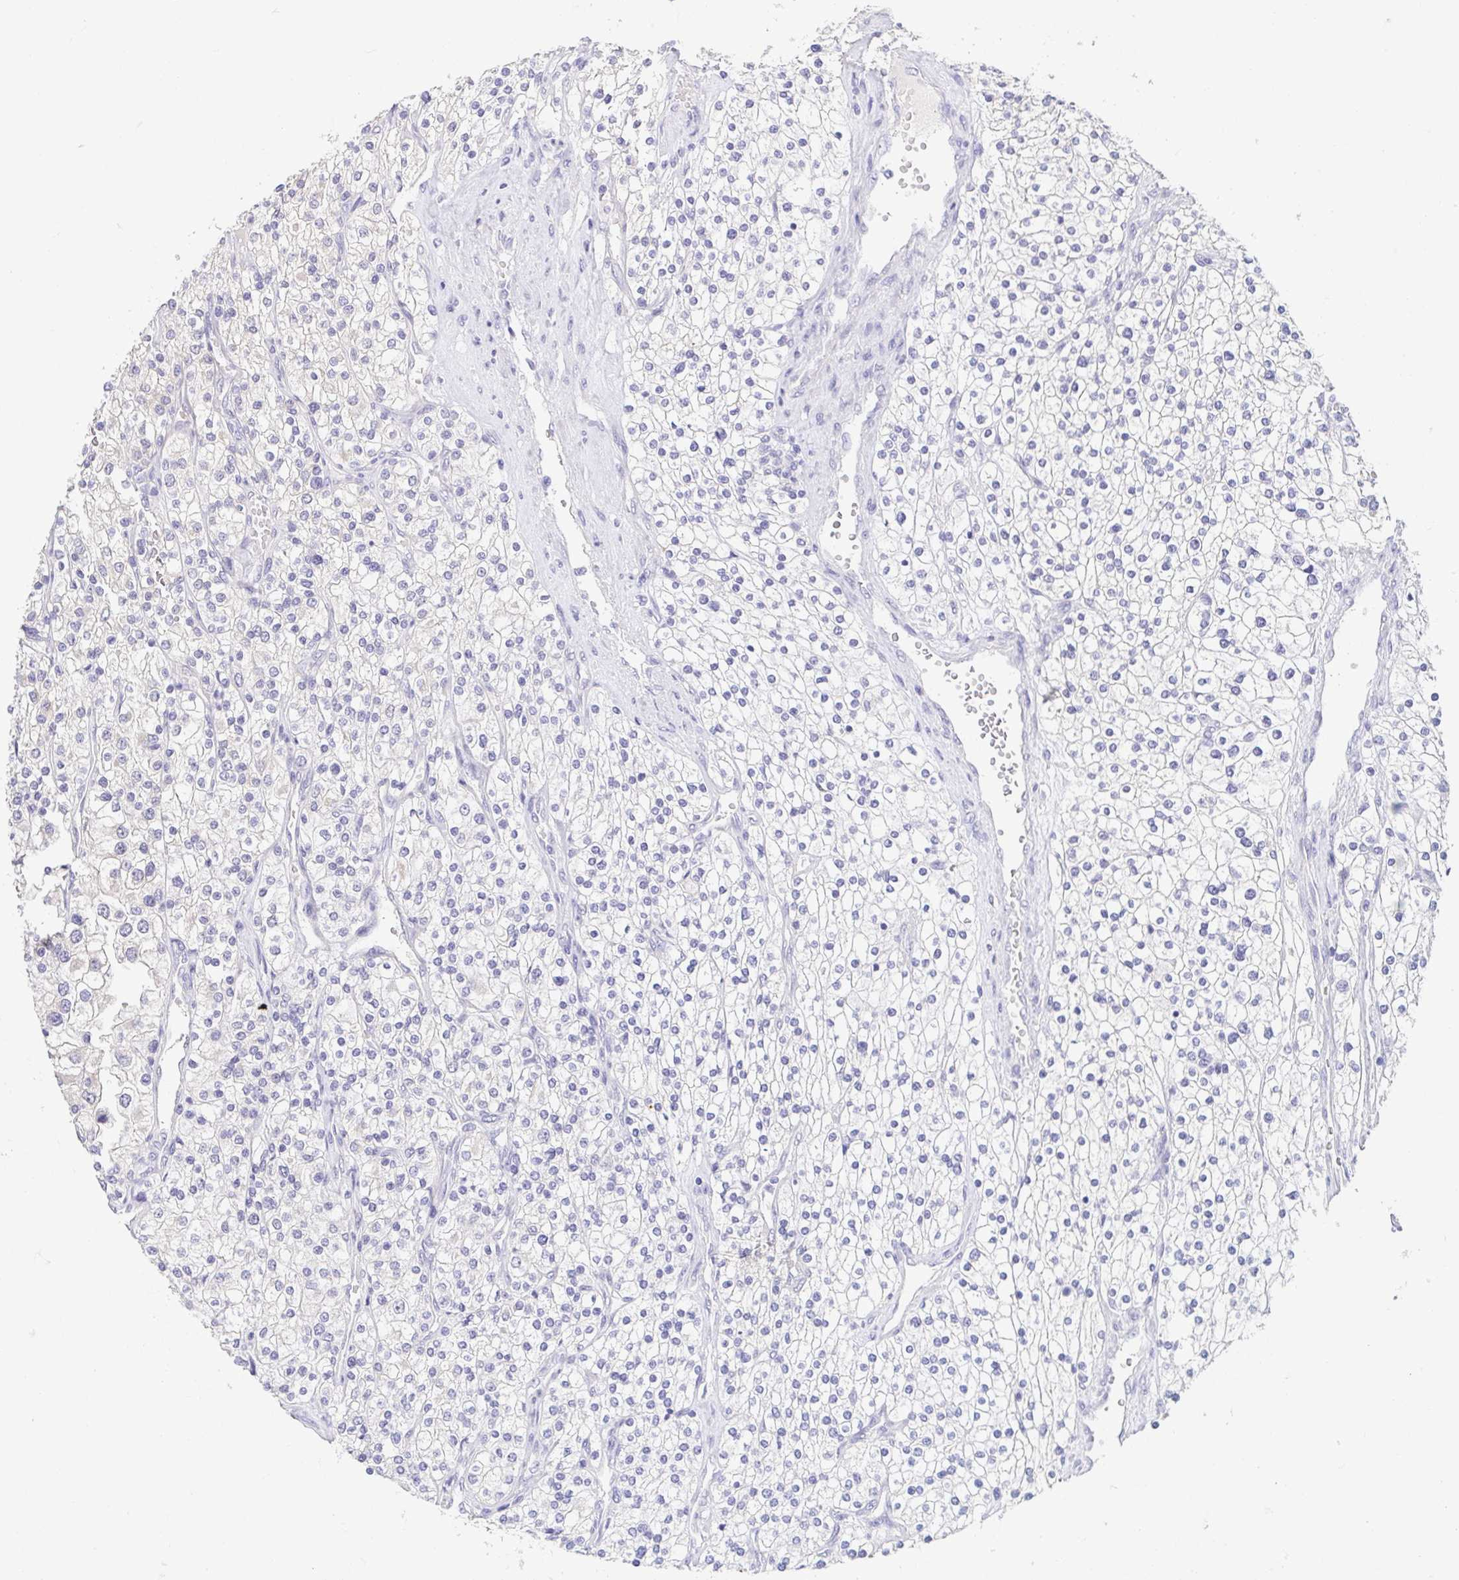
{"staining": {"intensity": "negative", "quantity": "none", "location": "none"}, "tissue": "renal cancer", "cell_type": "Tumor cells", "image_type": "cancer", "snomed": [{"axis": "morphology", "description": "Adenocarcinoma, NOS"}, {"axis": "topography", "description": "Kidney"}], "caption": "Adenocarcinoma (renal) stained for a protein using IHC reveals no expression tumor cells.", "gene": "FABP3", "patient": {"sex": "male", "age": 80}}